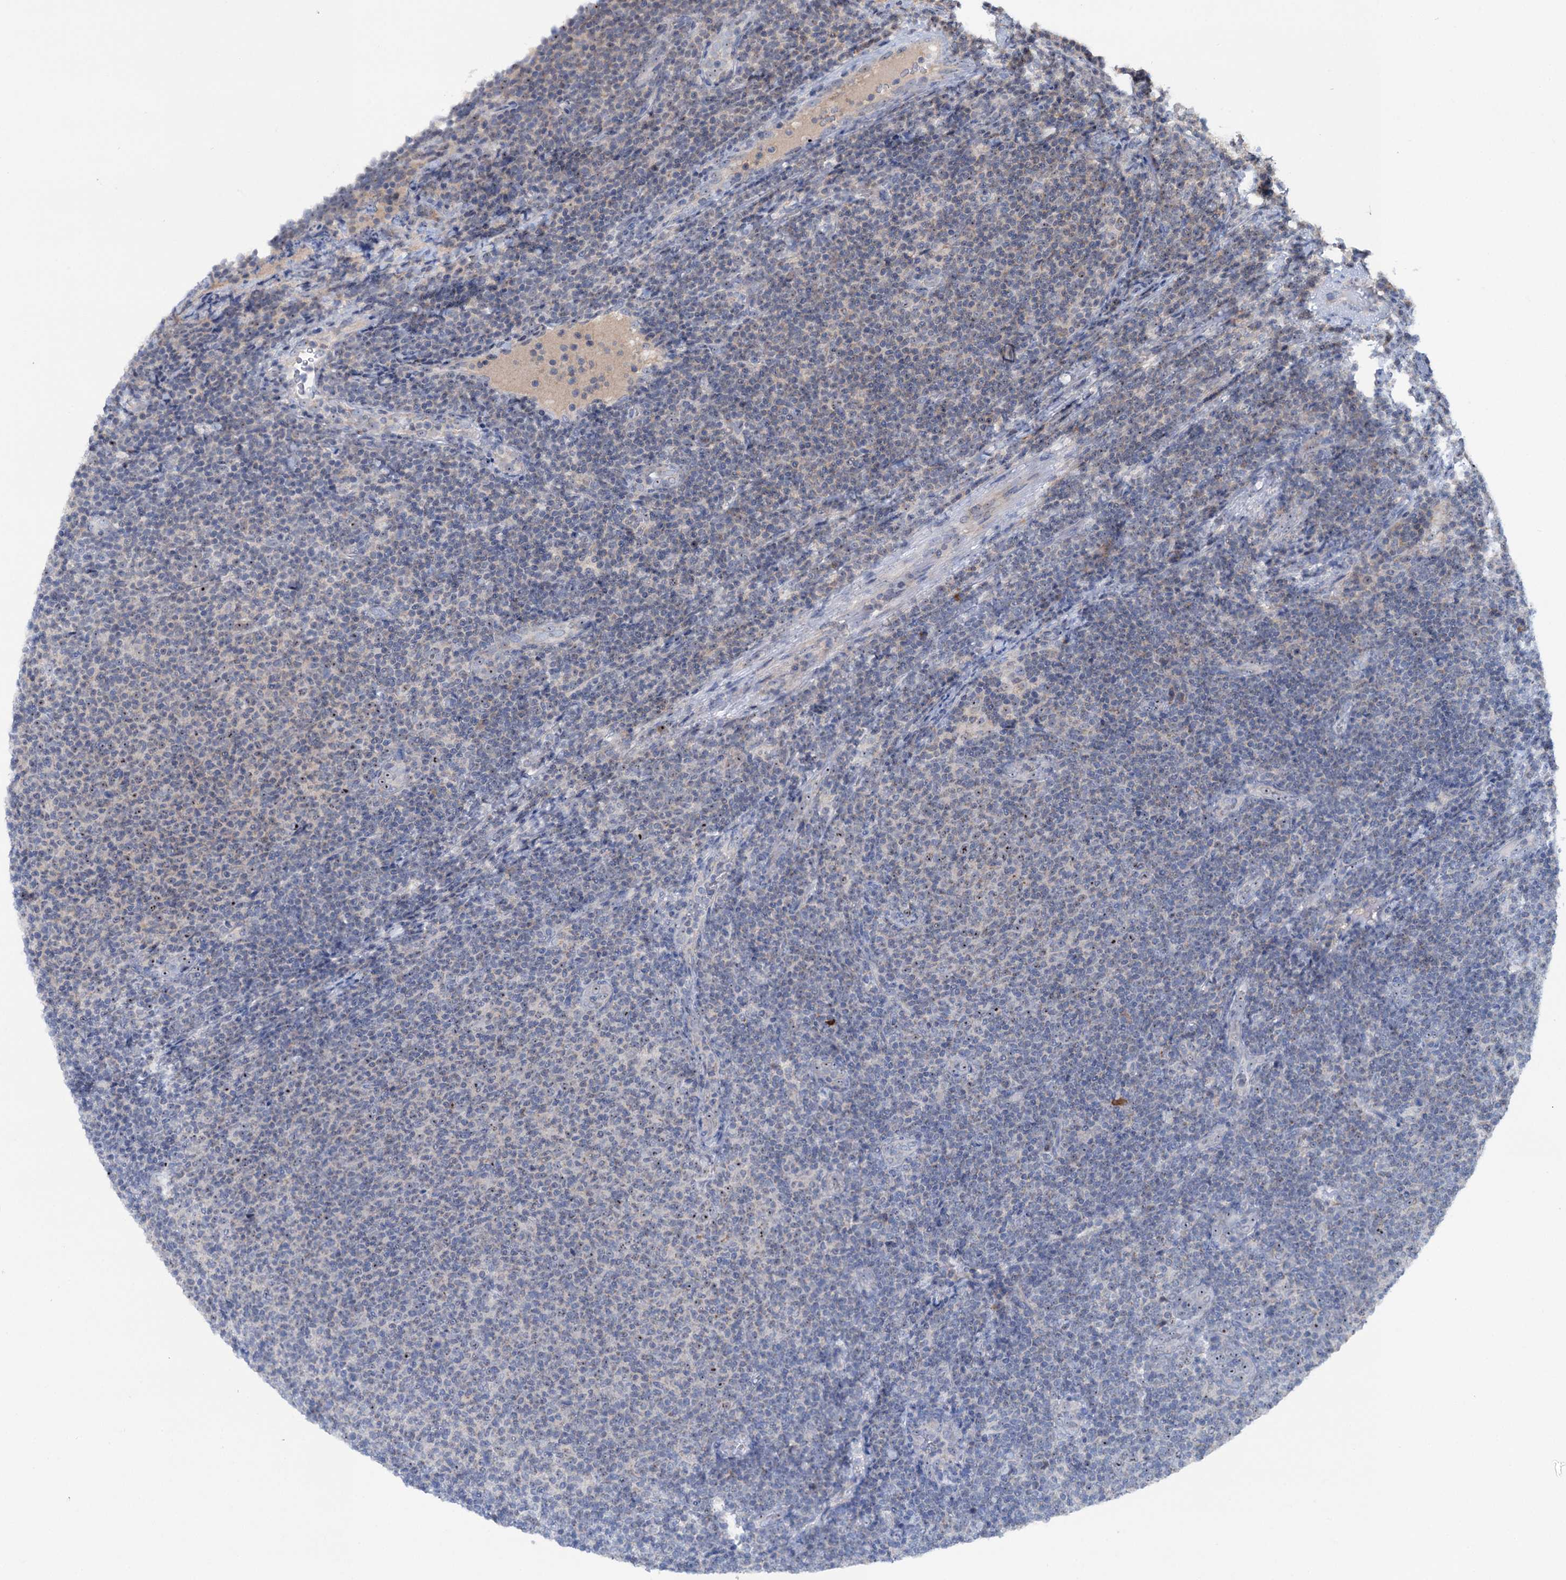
{"staining": {"intensity": "moderate", "quantity": "<25%", "location": "nuclear"}, "tissue": "lymphoma", "cell_type": "Tumor cells", "image_type": "cancer", "snomed": [{"axis": "morphology", "description": "Malignant lymphoma, non-Hodgkin's type, Low grade"}, {"axis": "topography", "description": "Lymph node"}], "caption": "Lymphoma tissue shows moderate nuclear positivity in about <25% of tumor cells, visualized by immunohistochemistry. Ihc stains the protein of interest in brown and the nuclei are stained blue.", "gene": "HTR3B", "patient": {"sex": "male", "age": 66}}